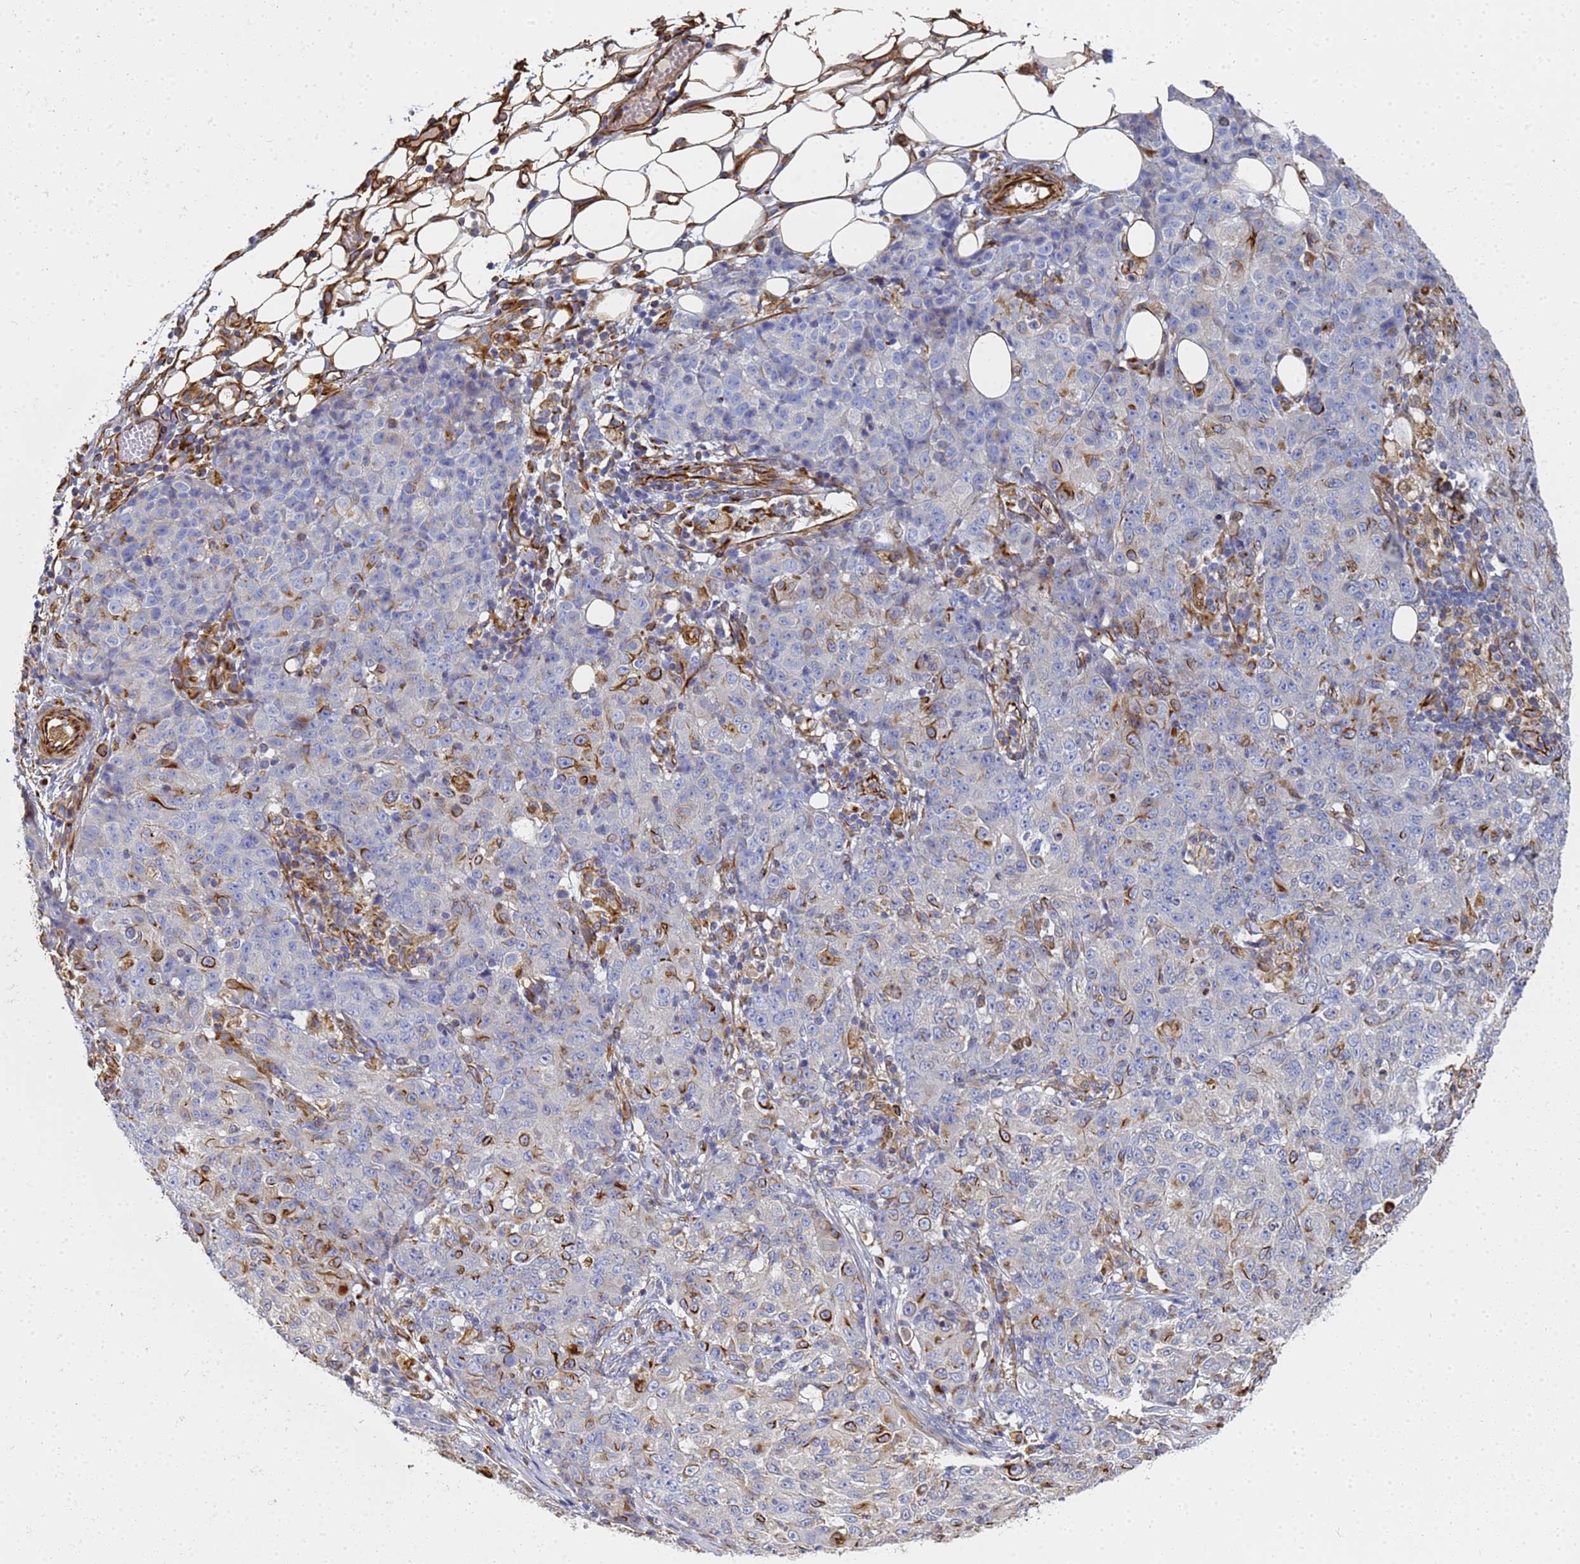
{"staining": {"intensity": "strong", "quantity": "25%-75%", "location": "cytoplasmic/membranous"}, "tissue": "ovarian cancer", "cell_type": "Tumor cells", "image_type": "cancer", "snomed": [{"axis": "morphology", "description": "Carcinoma, endometroid"}, {"axis": "topography", "description": "Ovary"}], "caption": "Human ovarian cancer (endometroid carcinoma) stained with a protein marker reveals strong staining in tumor cells.", "gene": "SYT13", "patient": {"sex": "female", "age": 42}}